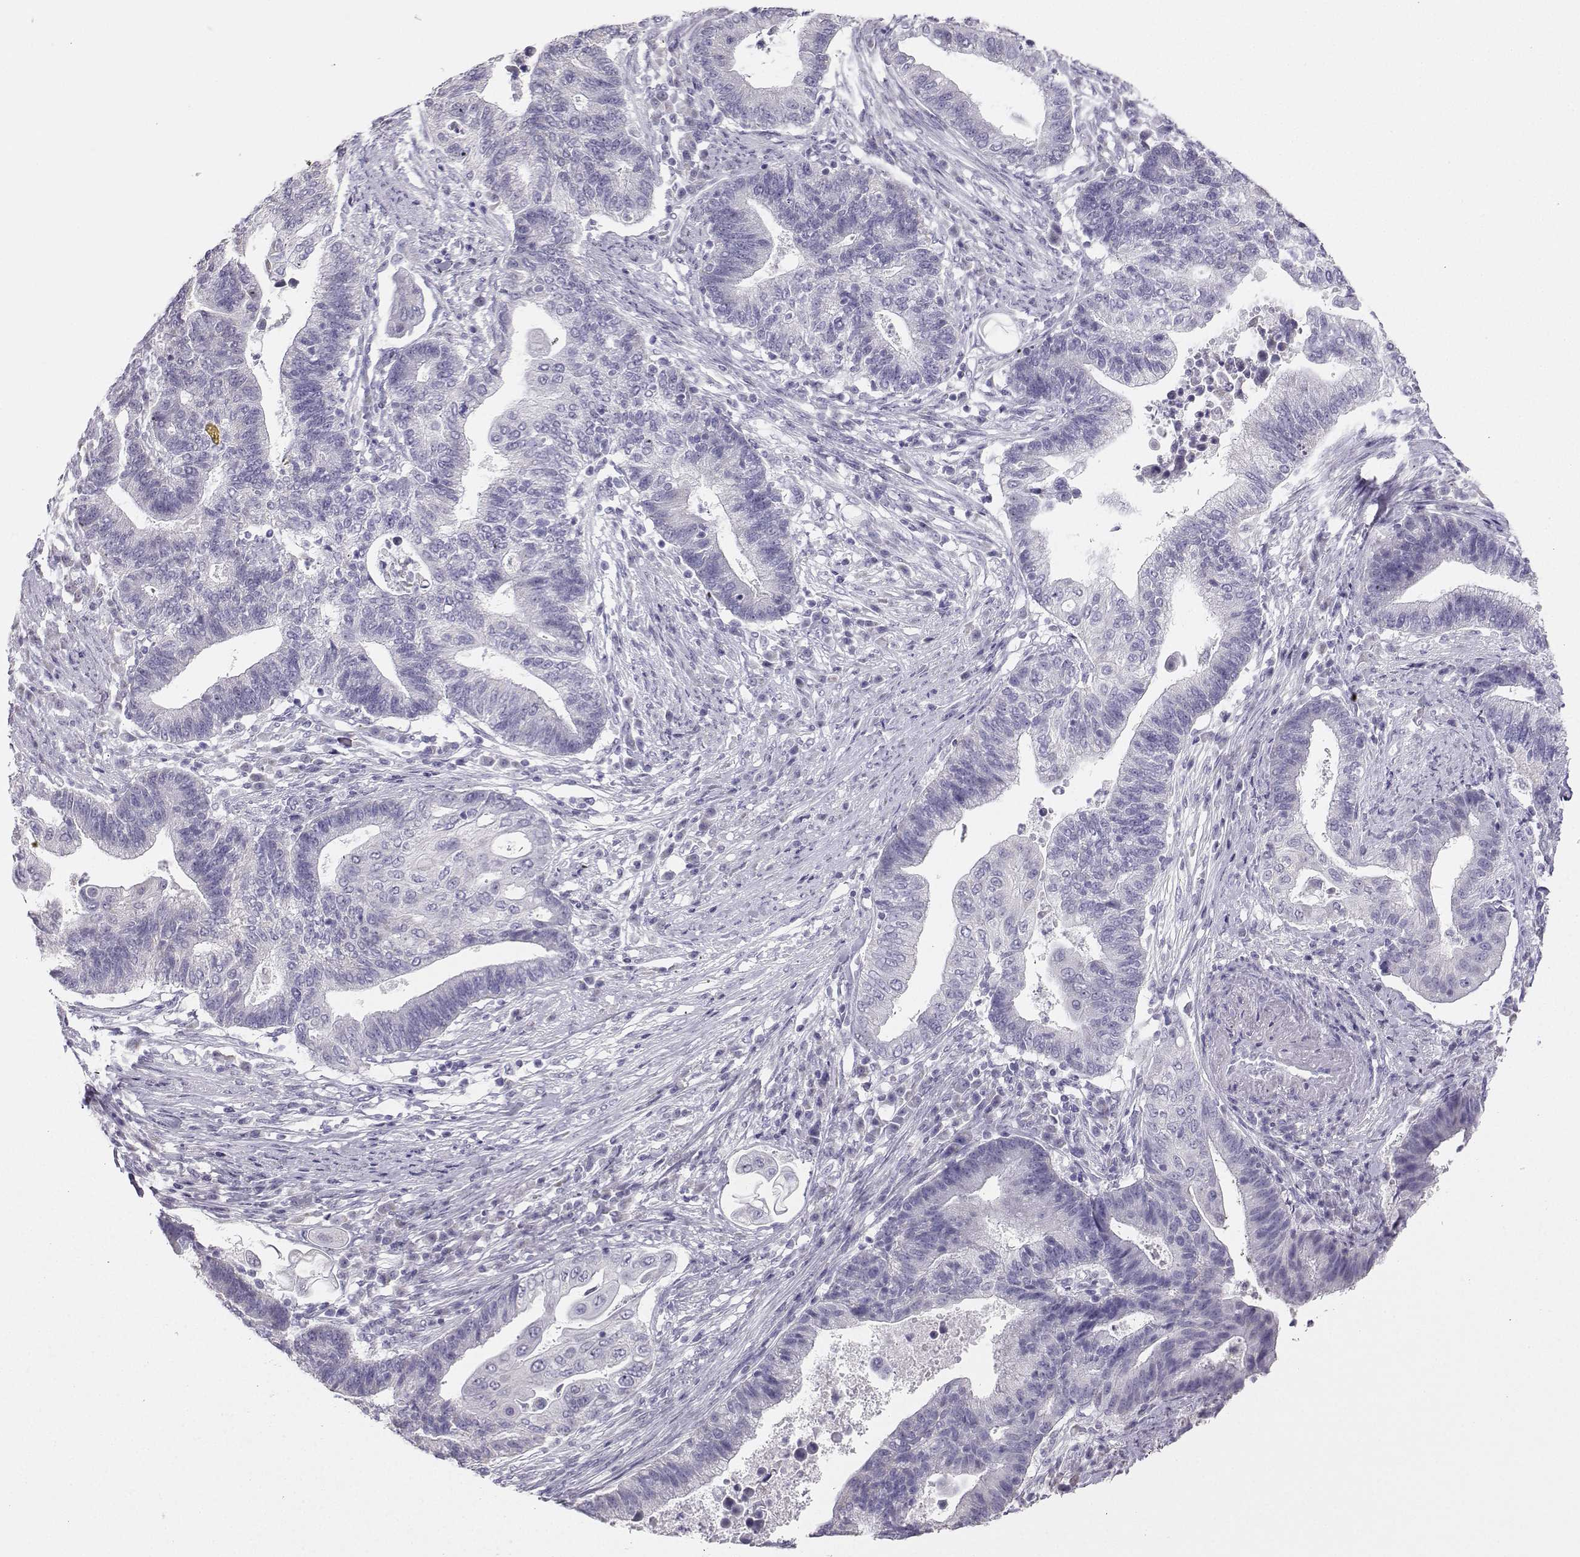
{"staining": {"intensity": "negative", "quantity": "none", "location": "none"}, "tissue": "endometrial cancer", "cell_type": "Tumor cells", "image_type": "cancer", "snomed": [{"axis": "morphology", "description": "Adenocarcinoma, NOS"}, {"axis": "topography", "description": "Uterus"}, {"axis": "topography", "description": "Endometrium"}], "caption": "An immunohistochemistry (IHC) micrograph of adenocarcinoma (endometrial) is shown. There is no staining in tumor cells of adenocarcinoma (endometrial). (IHC, brightfield microscopy, high magnification).", "gene": "AVP", "patient": {"sex": "female", "age": 54}}